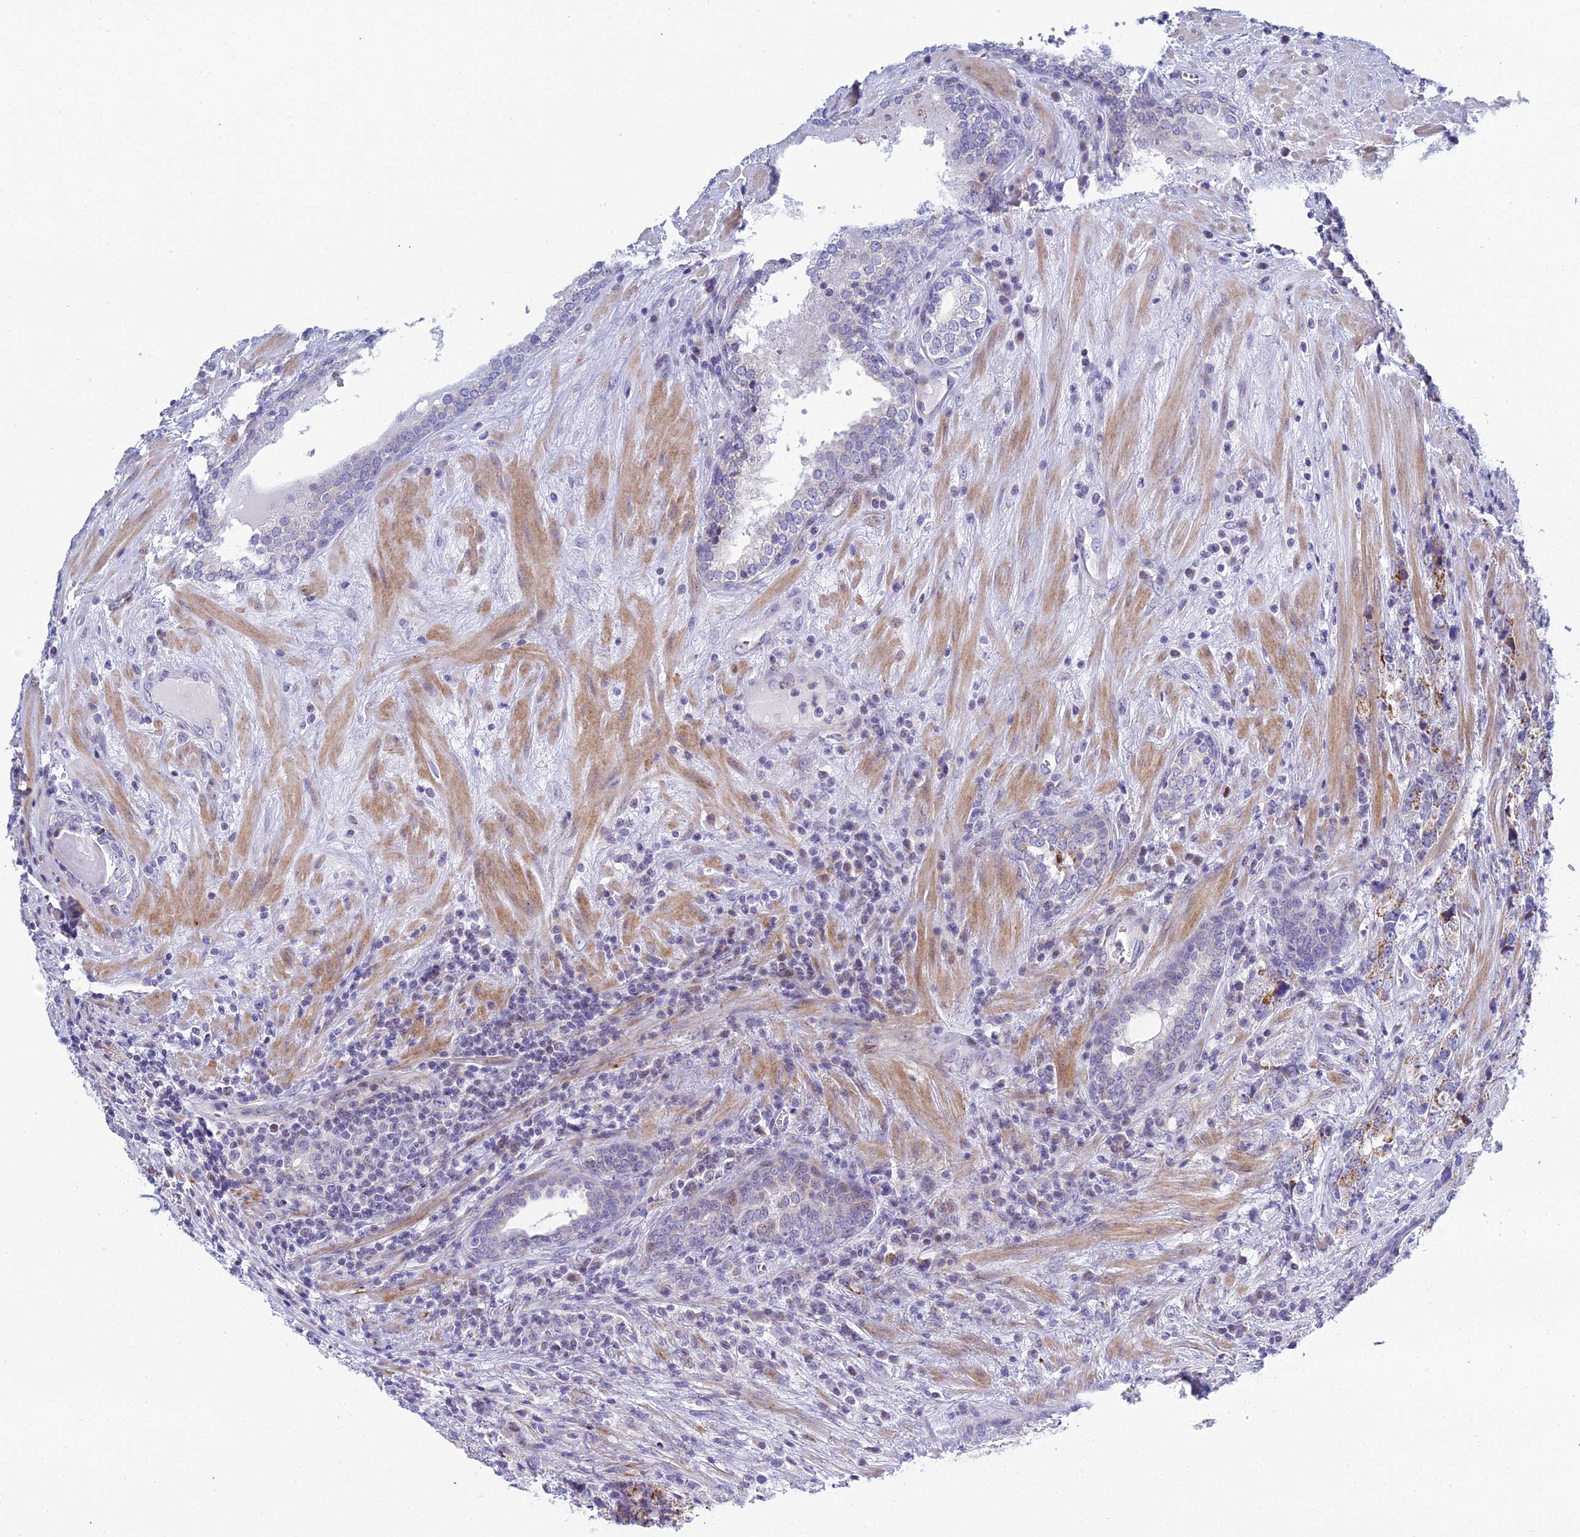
{"staining": {"intensity": "negative", "quantity": "none", "location": "none"}, "tissue": "prostate cancer", "cell_type": "Tumor cells", "image_type": "cancer", "snomed": [{"axis": "morphology", "description": "Adenocarcinoma, High grade"}, {"axis": "topography", "description": "Prostate"}], "caption": "This micrograph is of prostate cancer stained with IHC to label a protein in brown with the nuclei are counter-stained blue. There is no staining in tumor cells.", "gene": "PRR13", "patient": {"sex": "male", "age": 71}}